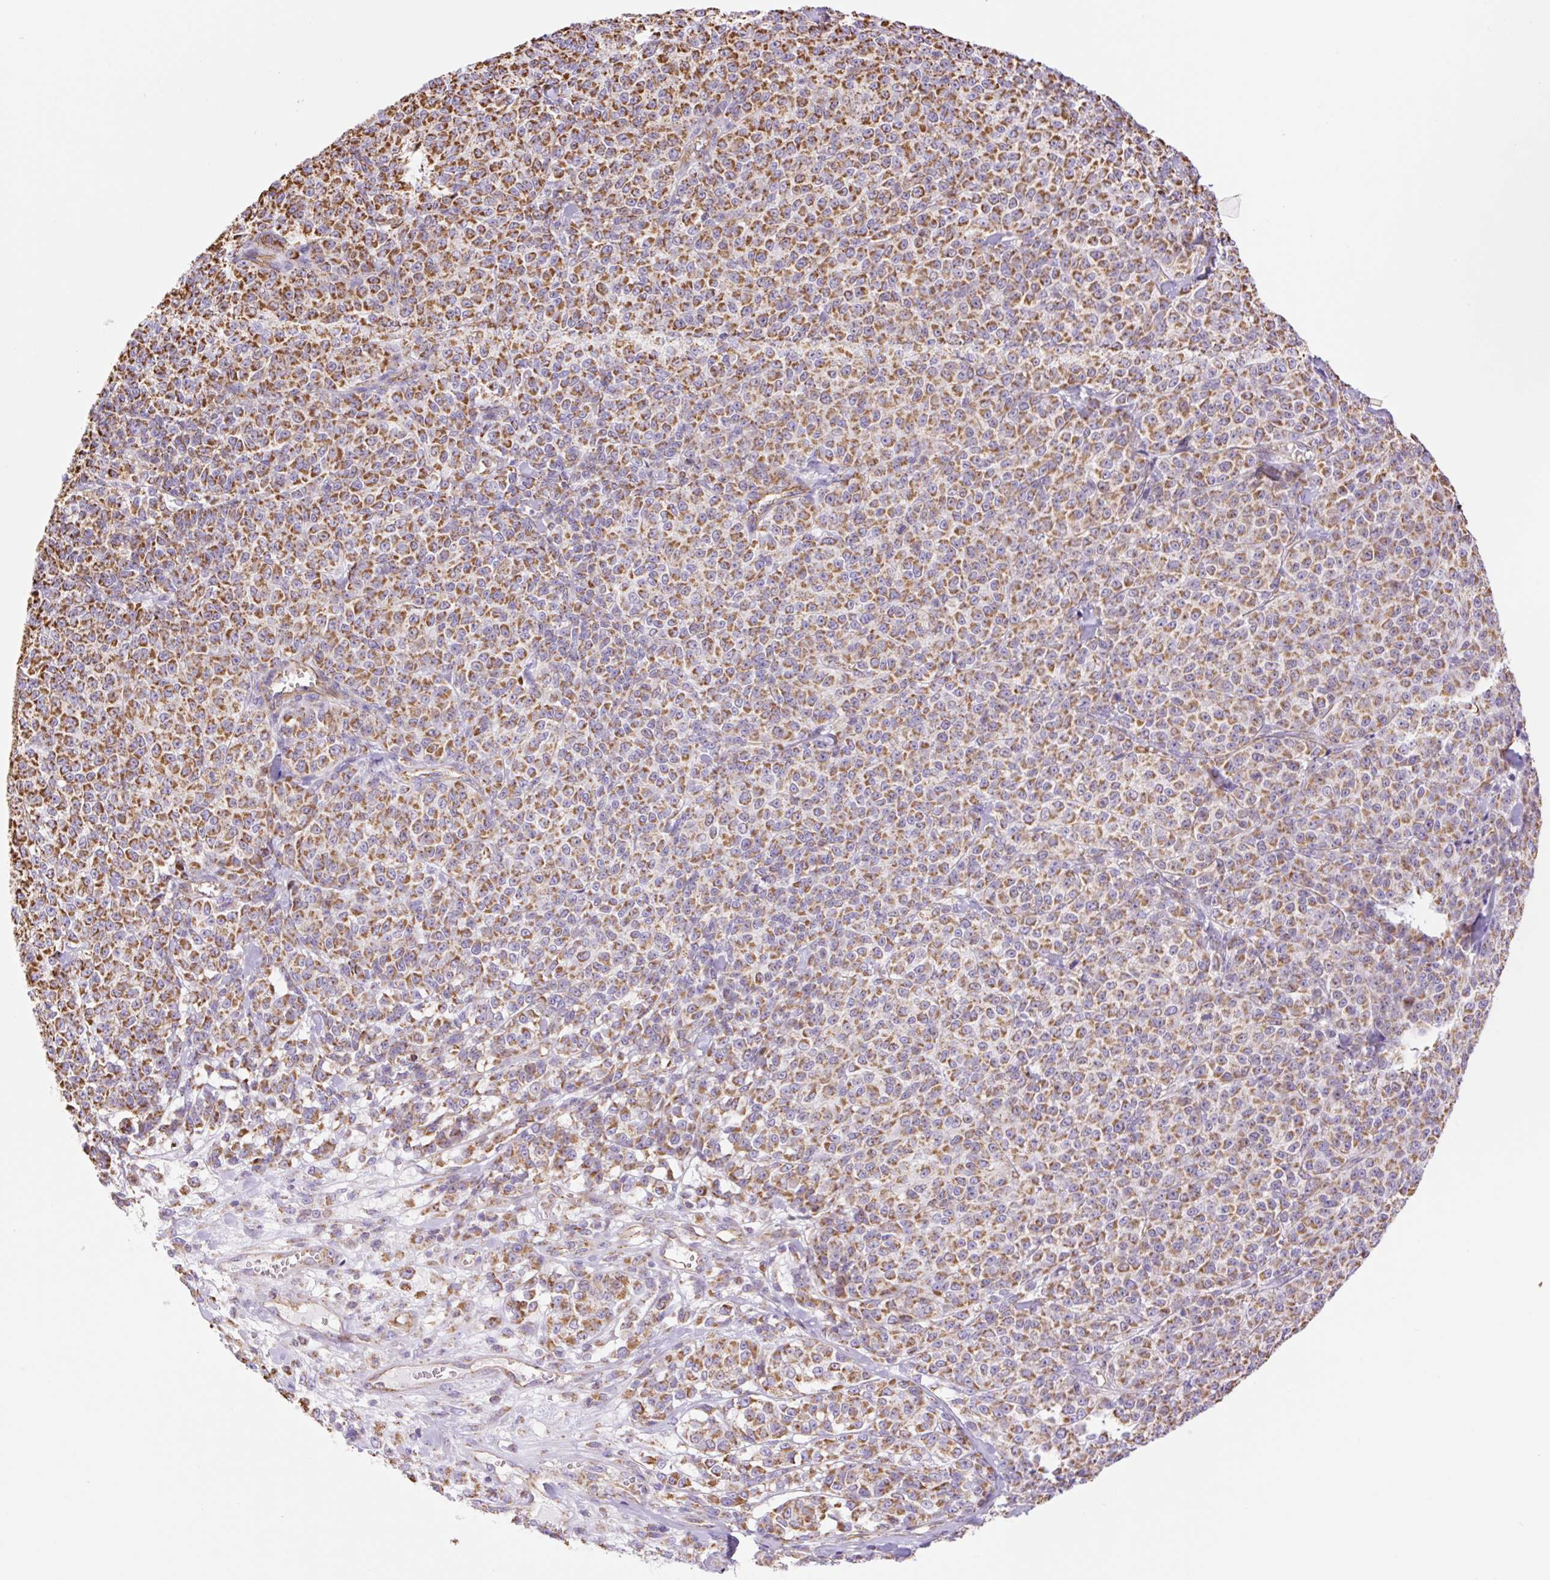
{"staining": {"intensity": "moderate", "quantity": ">75%", "location": "cytoplasmic/membranous"}, "tissue": "melanoma", "cell_type": "Tumor cells", "image_type": "cancer", "snomed": [{"axis": "morphology", "description": "Normal tissue, NOS"}, {"axis": "morphology", "description": "Malignant melanoma, NOS"}, {"axis": "topography", "description": "Skin"}], "caption": "Malignant melanoma stained for a protein displays moderate cytoplasmic/membranous positivity in tumor cells. (IHC, brightfield microscopy, high magnification).", "gene": "ESAM", "patient": {"sex": "female", "age": 34}}